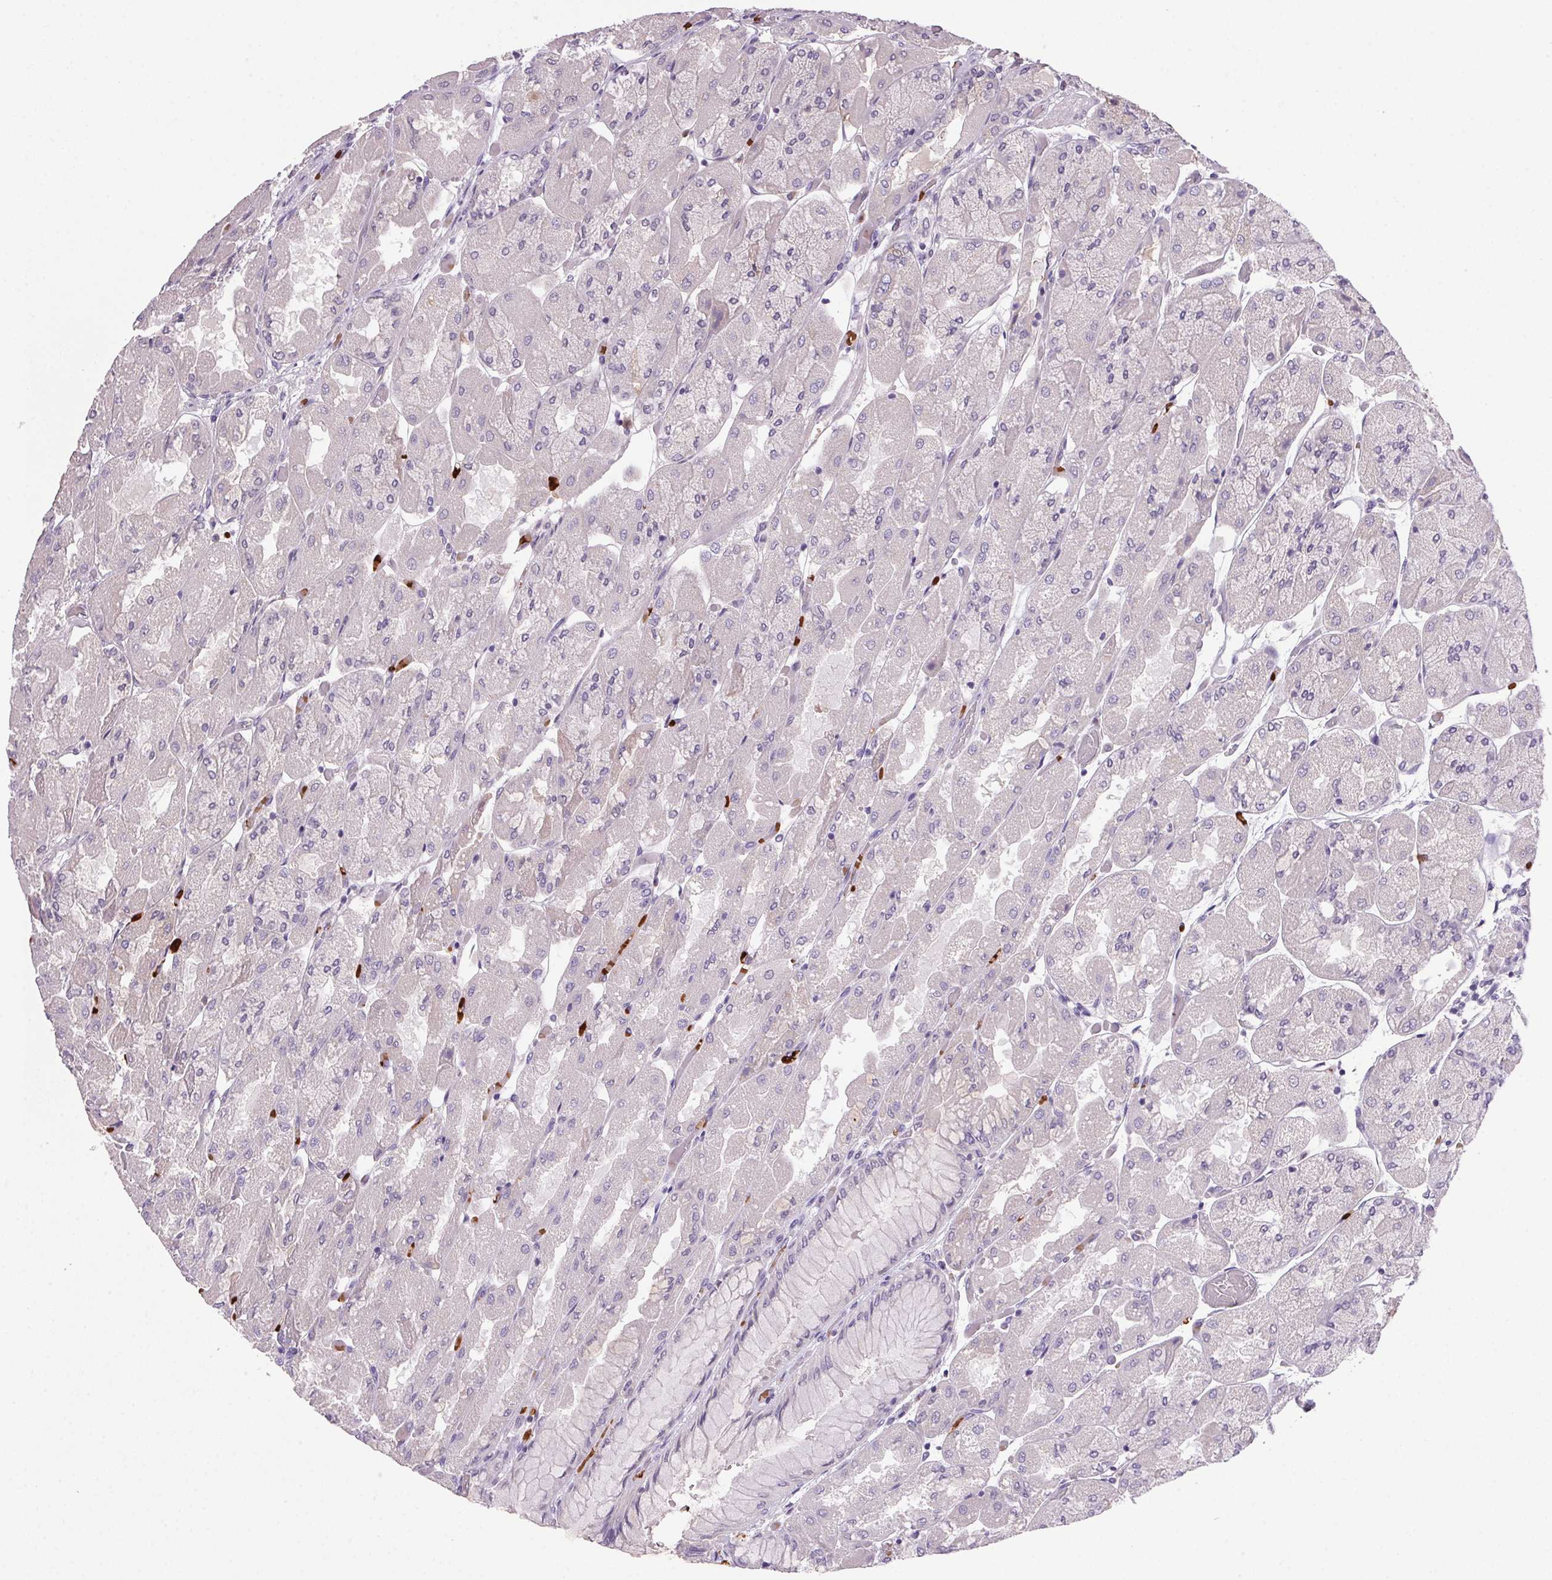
{"staining": {"intensity": "negative", "quantity": "none", "location": "none"}, "tissue": "stomach", "cell_type": "Glandular cells", "image_type": "normal", "snomed": [{"axis": "morphology", "description": "Normal tissue, NOS"}, {"axis": "topography", "description": "Stomach"}], "caption": "DAB immunohistochemical staining of unremarkable human stomach demonstrates no significant expression in glandular cells. (Stains: DAB (3,3'-diaminobenzidine) immunohistochemistry (IHC) with hematoxylin counter stain, Microscopy: brightfield microscopy at high magnification).", "gene": "TRDN", "patient": {"sex": "female", "age": 61}}